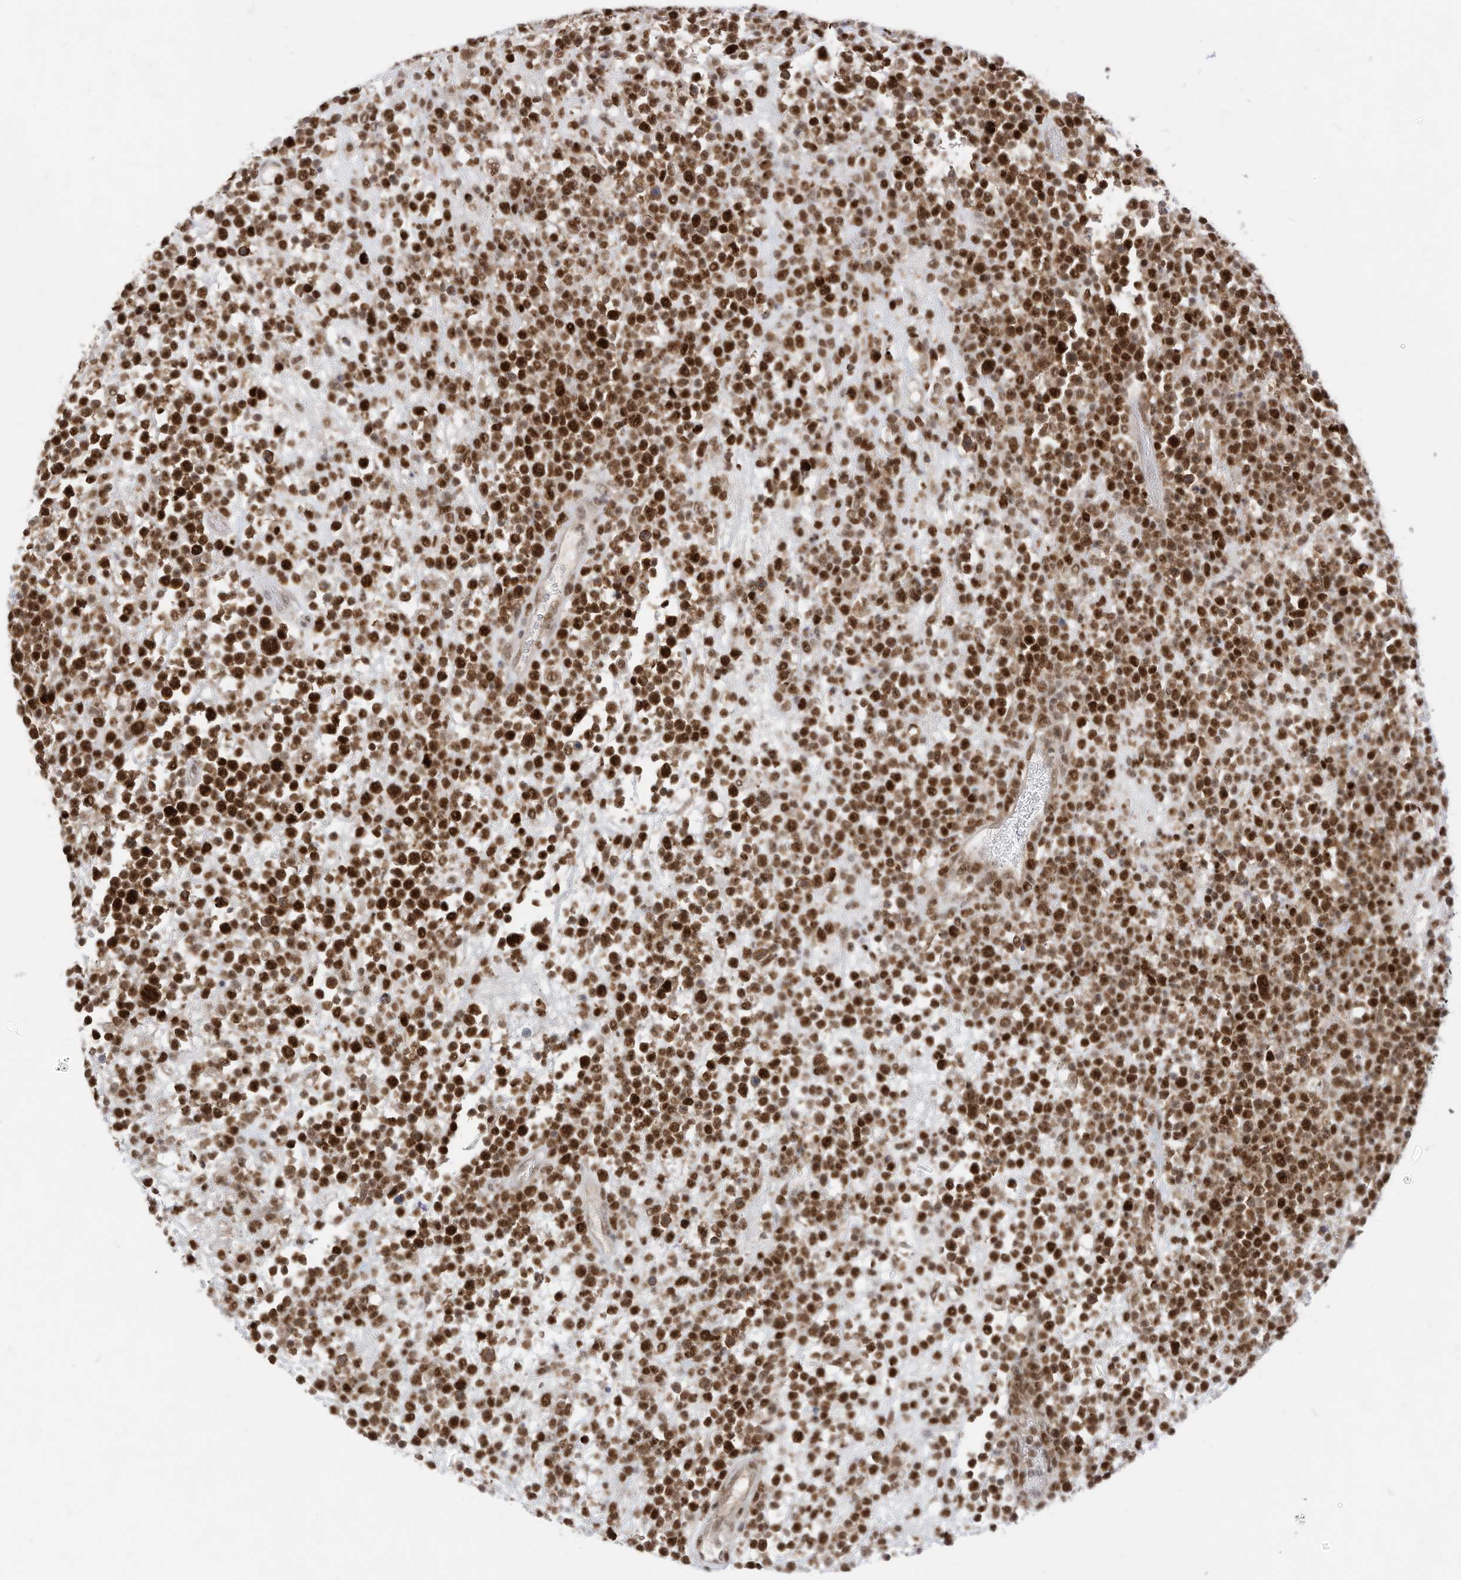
{"staining": {"intensity": "strong", "quantity": ">75%", "location": "nuclear"}, "tissue": "lymphoma", "cell_type": "Tumor cells", "image_type": "cancer", "snomed": [{"axis": "morphology", "description": "Malignant lymphoma, non-Hodgkin's type, High grade"}, {"axis": "topography", "description": "Colon"}], "caption": "Lymphoma stained with immunohistochemistry (IHC) shows strong nuclear staining in about >75% of tumor cells. The staining is performed using DAB (3,3'-diaminobenzidine) brown chromogen to label protein expression. The nuclei are counter-stained blue using hematoxylin.", "gene": "OGT", "patient": {"sex": "female", "age": 53}}